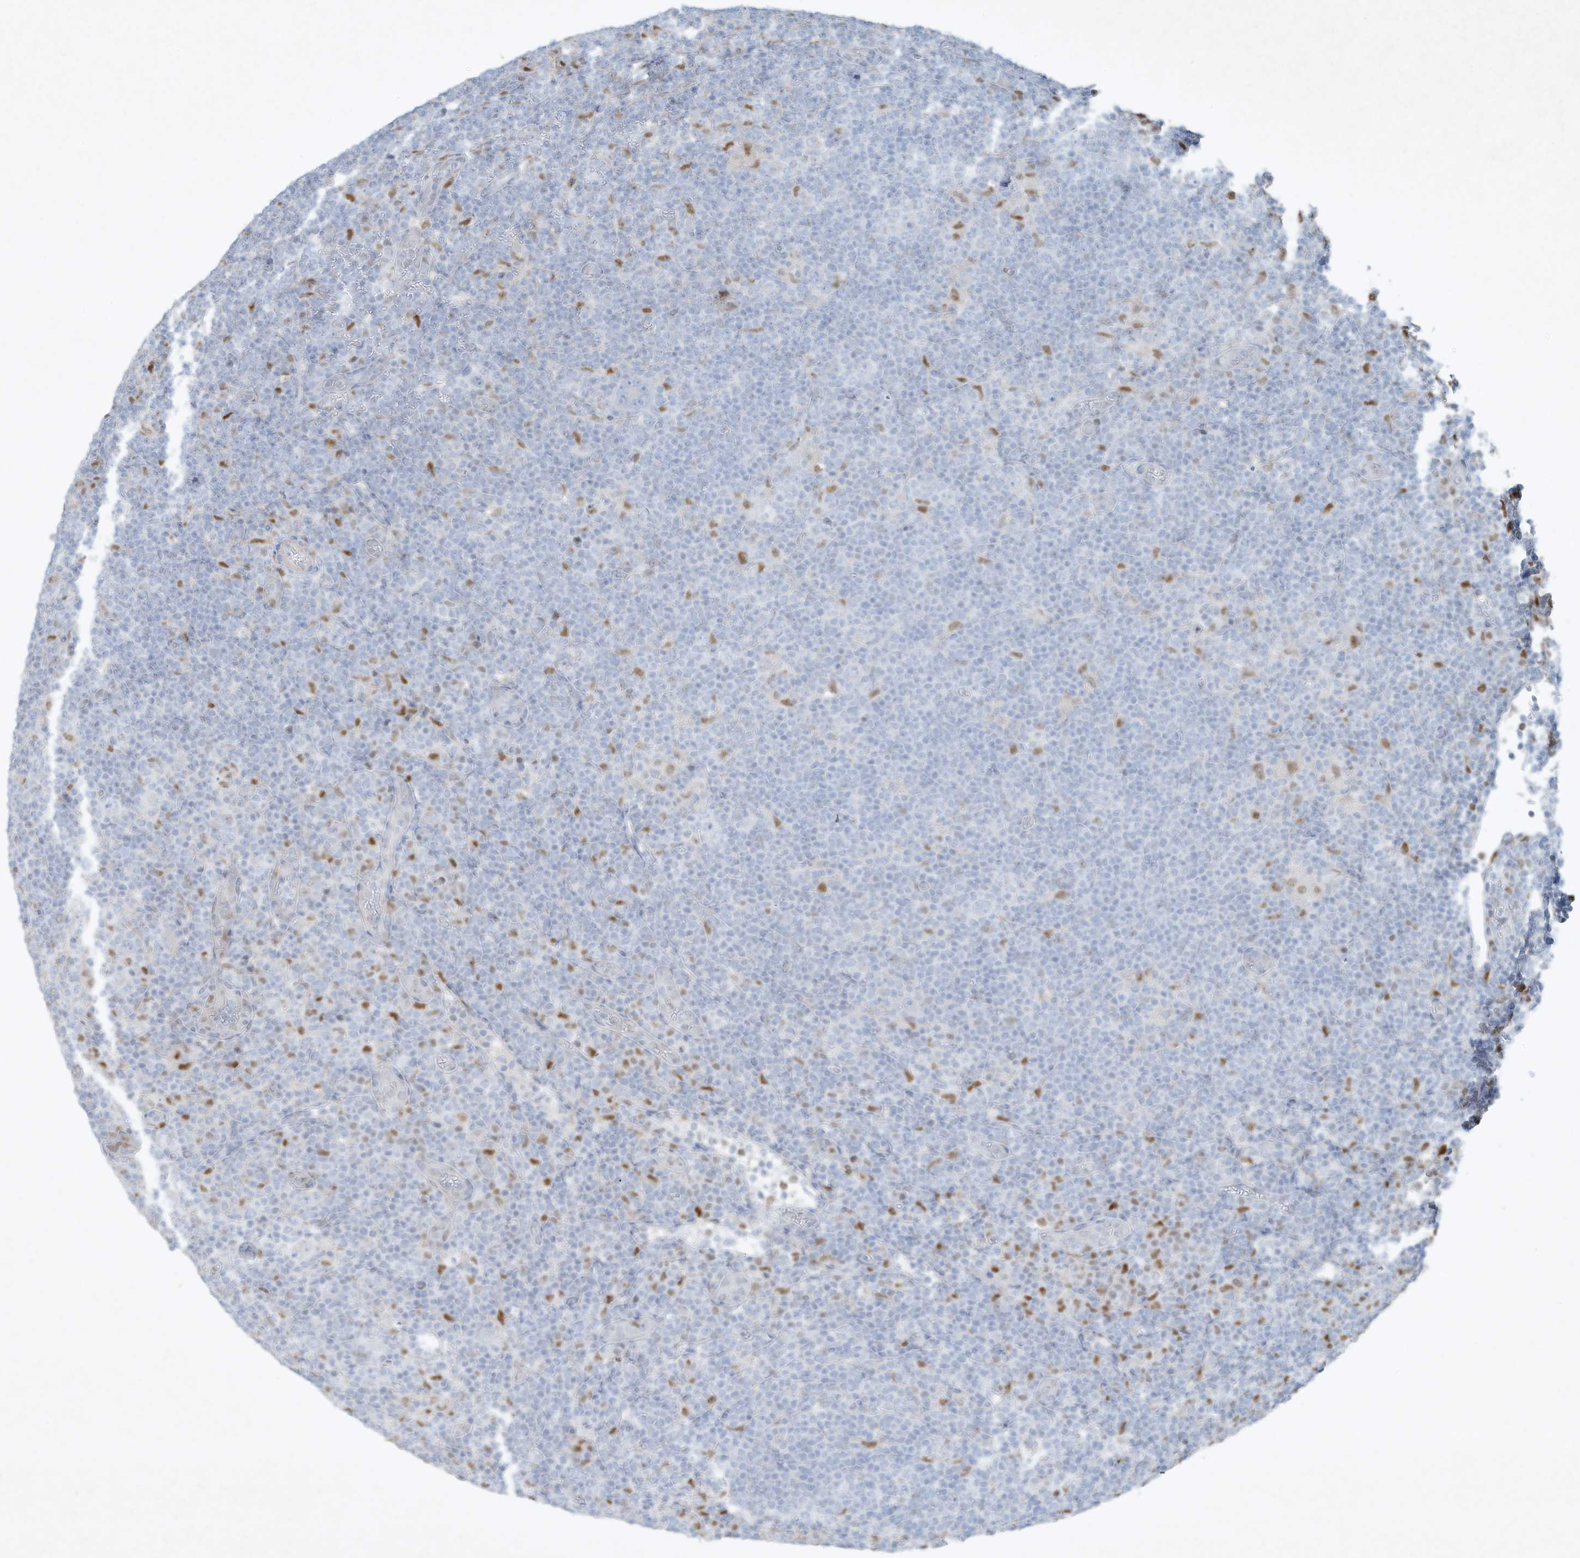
{"staining": {"intensity": "negative", "quantity": "none", "location": "none"}, "tissue": "lymphoma", "cell_type": "Tumor cells", "image_type": "cancer", "snomed": [{"axis": "morphology", "description": "Hodgkin's disease, NOS"}, {"axis": "topography", "description": "Lymph node"}], "caption": "A histopathology image of human Hodgkin's disease is negative for staining in tumor cells.", "gene": "TUBE1", "patient": {"sex": "female", "age": 57}}